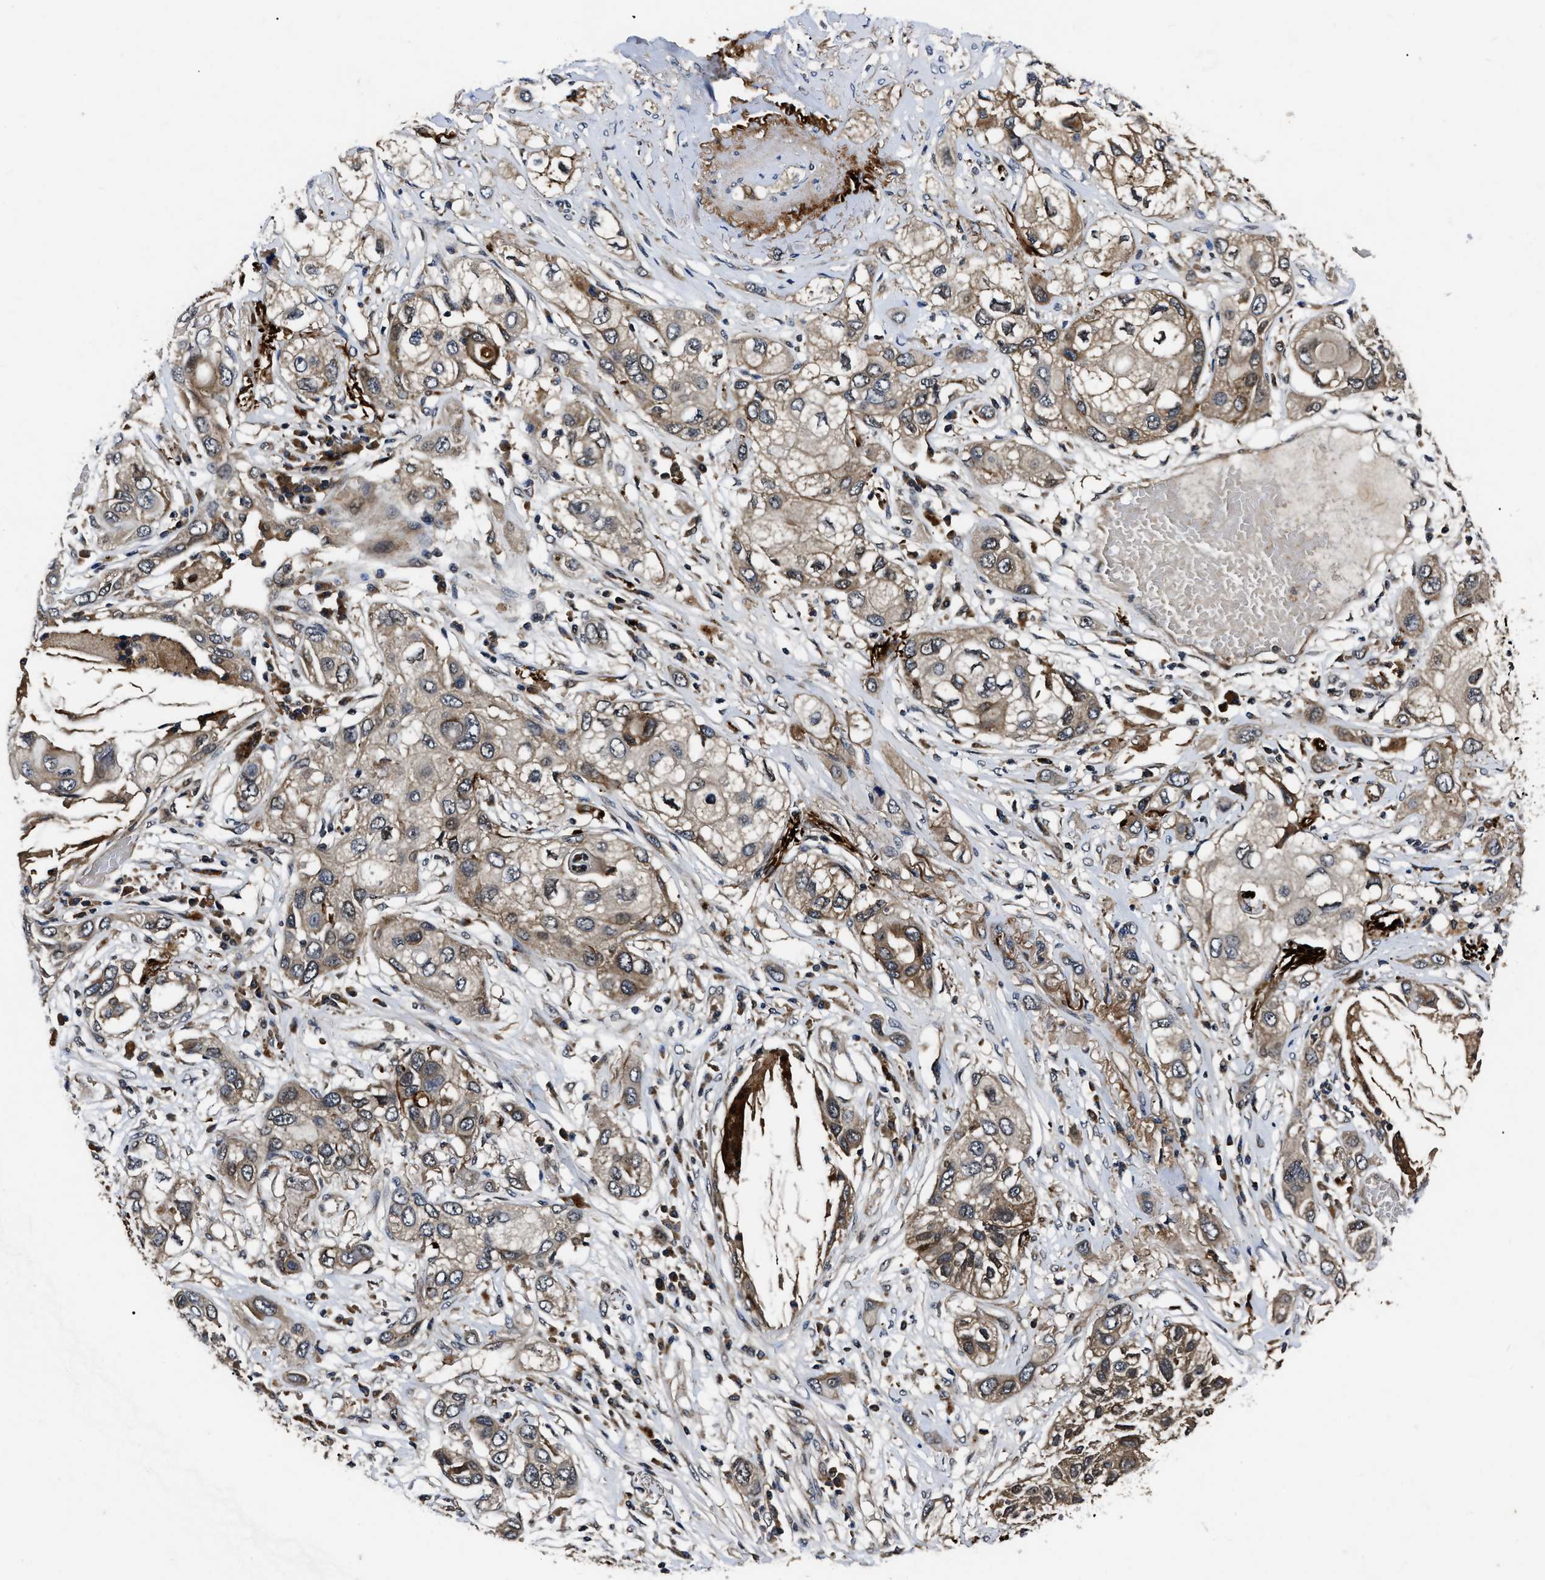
{"staining": {"intensity": "moderate", "quantity": "25%-75%", "location": "cytoplasmic/membranous"}, "tissue": "lung cancer", "cell_type": "Tumor cells", "image_type": "cancer", "snomed": [{"axis": "morphology", "description": "Squamous cell carcinoma, NOS"}, {"axis": "topography", "description": "Lung"}], "caption": "Brown immunohistochemical staining in human squamous cell carcinoma (lung) shows moderate cytoplasmic/membranous positivity in approximately 25%-75% of tumor cells.", "gene": "PPWD1", "patient": {"sex": "male", "age": 71}}